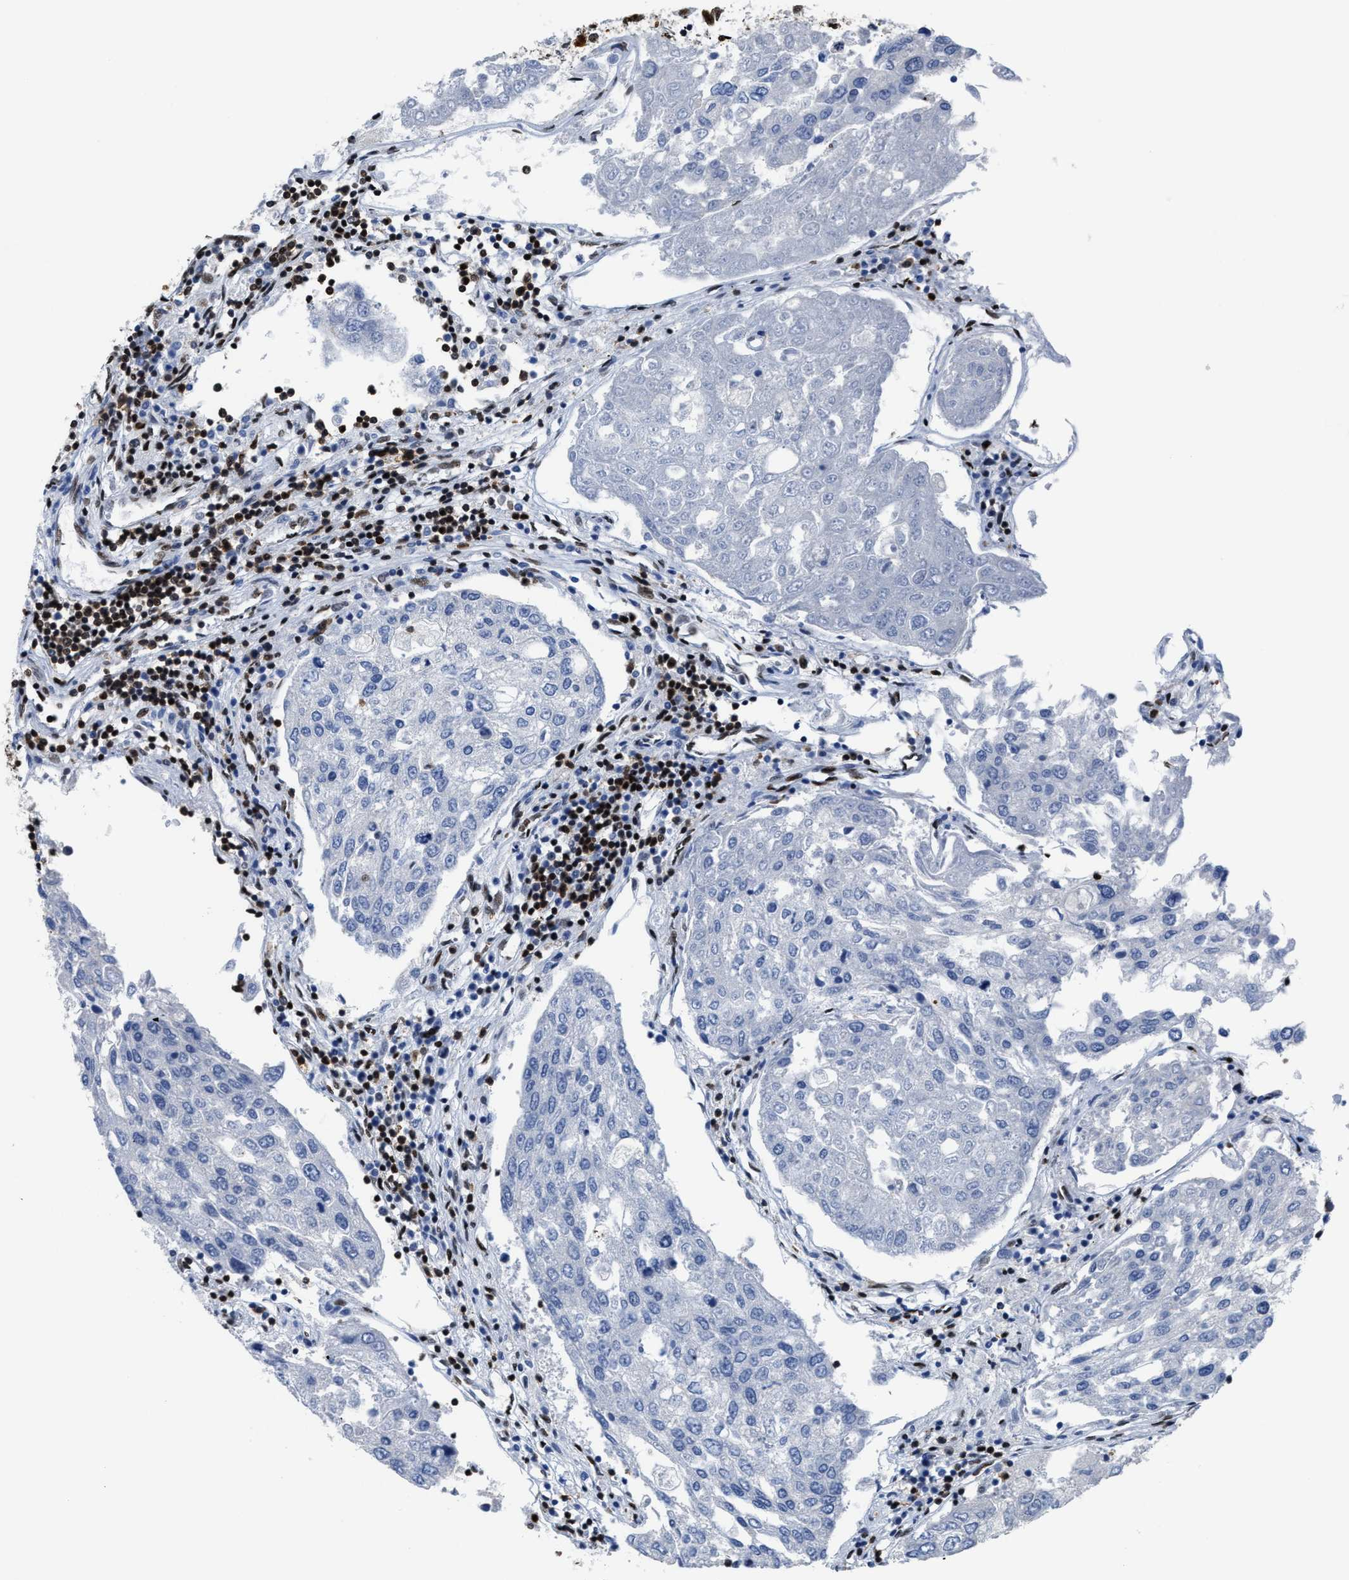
{"staining": {"intensity": "negative", "quantity": "none", "location": "none"}, "tissue": "urothelial cancer", "cell_type": "Tumor cells", "image_type": "cancer", "snomed": [{"axis": "morphology", "description": "Urothelial carcinoma, High grade"}, {"axis": "topography", "description": "Lymph node"}, {"axis": "topography", "description": "Urinary bladder"}], "caption": "A micrograph of high-grade urothelial carcinoma stained for a protein shows no brown staining in tumor cells.", "gene": "SMARCC2", "patient": {"sex": "male", "age": 51}}